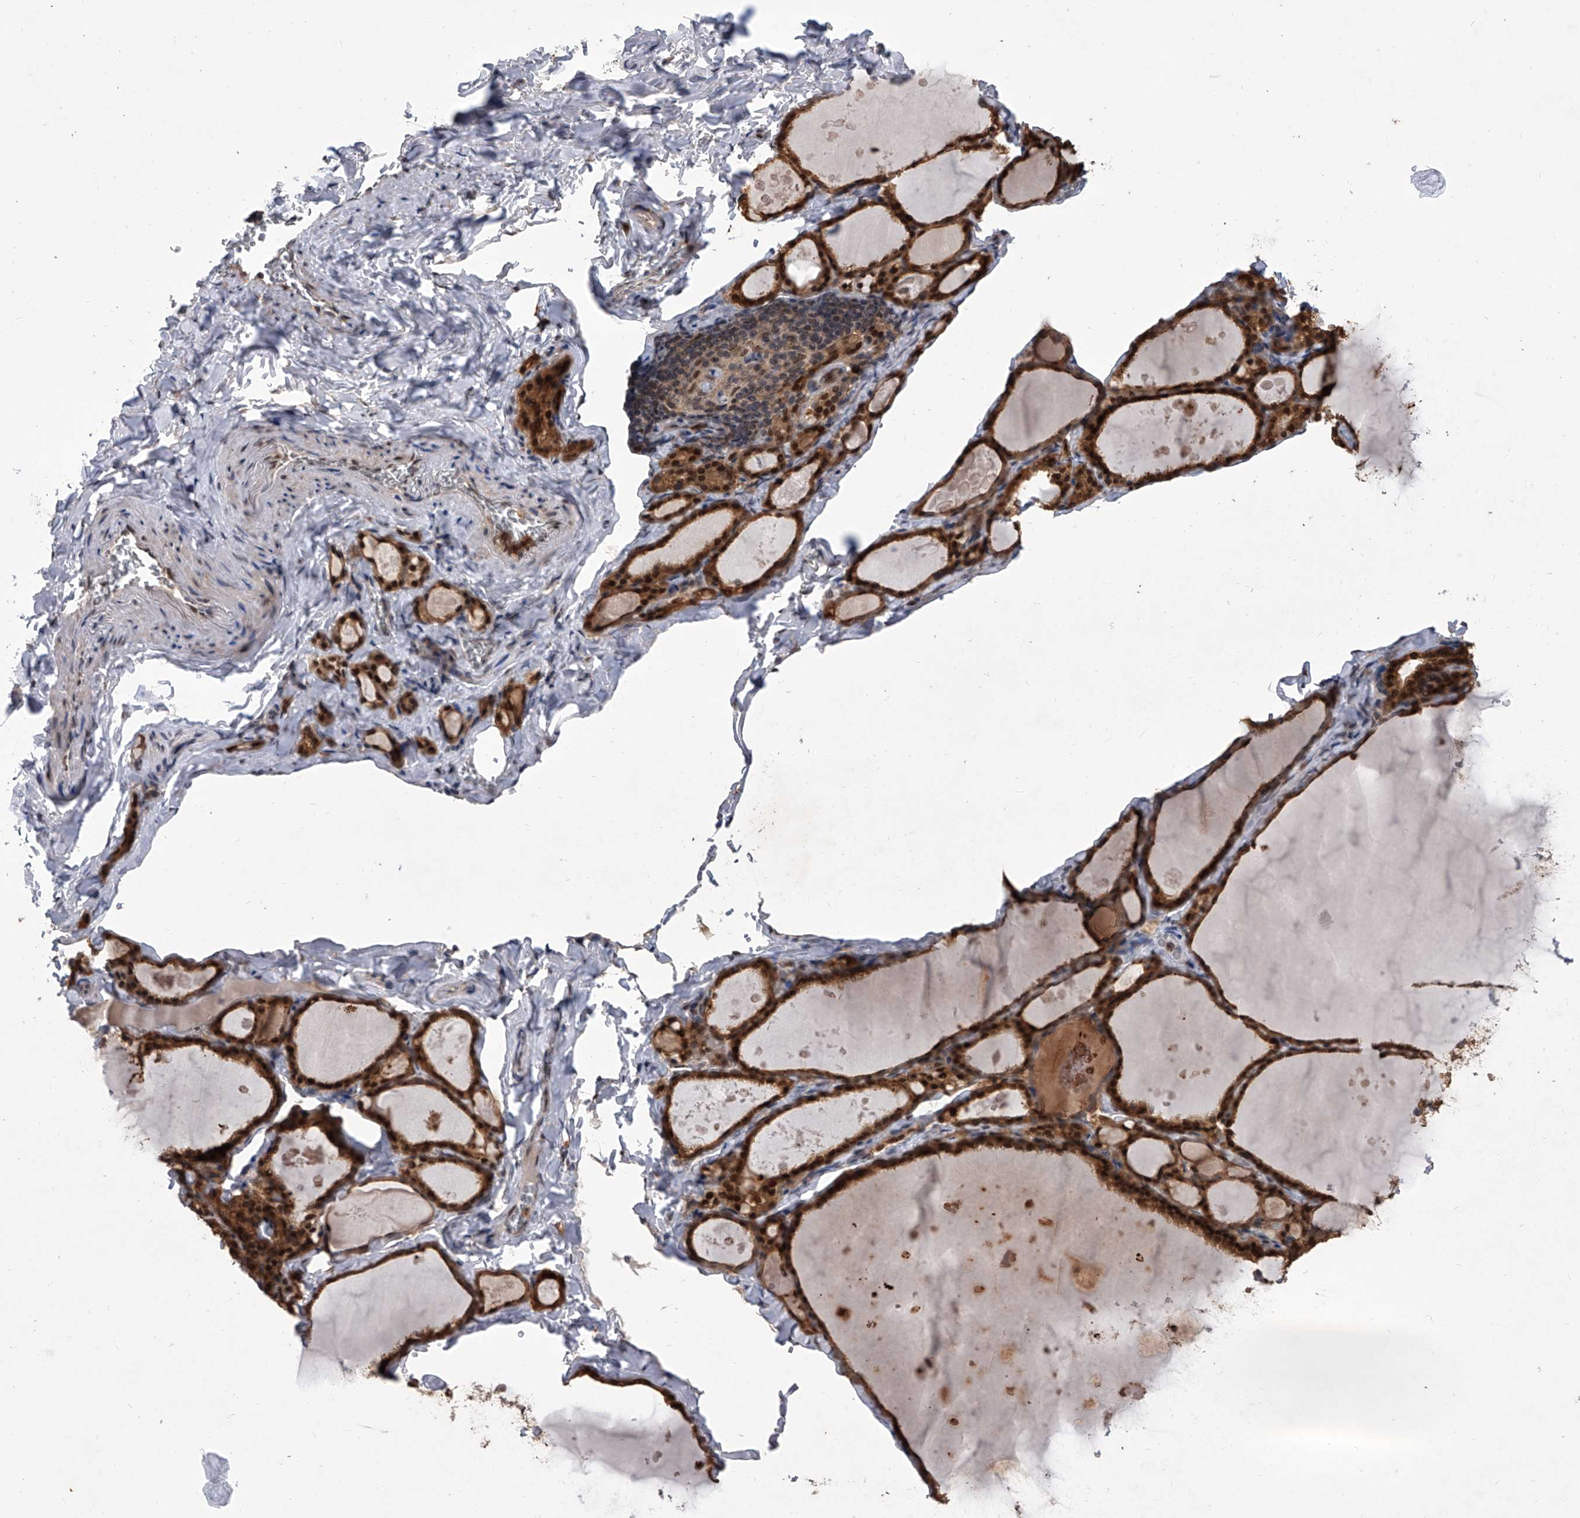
{"staining": {"intensity": "strong", "quantity": ">75%", "location": "cytoplasmic/membranous,nuclear"}, "tissue": "thyroid gland", "cell_type": "Glandular cells", "image_type": "normal", "snomed": [{"axis": "morphology", "description": "Normal tissue, NOS"}, {"axis": "topography", "description": "Thyroid gland"}], "caption": "Benign thyroid gland shows strong cytoplasmic/membranous,nuclear staining in about >75% of glandular cells The protein of interest is shown in brown color, while the nuclei are stained blue..", "gene": "BHLHE23", "patient": {"sex": "male", "age": 56}}